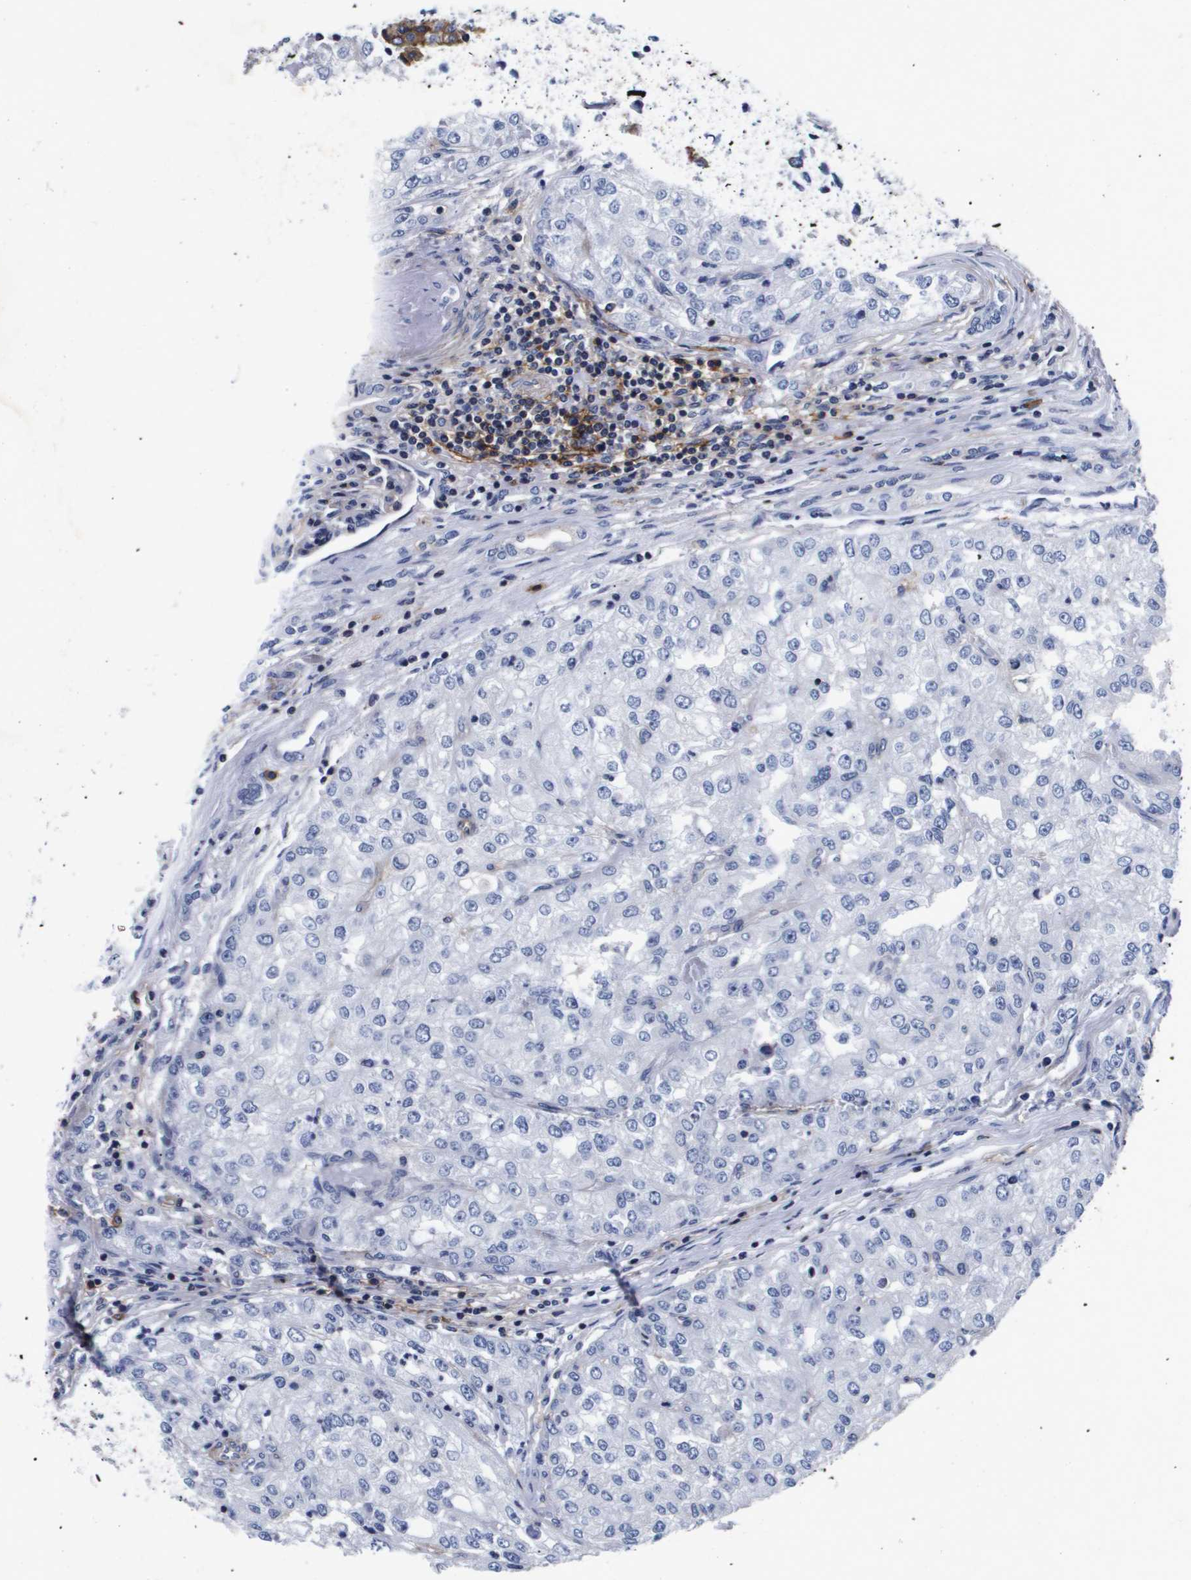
{"staining": {"intensity": "negative", "quantity": "none", "location": "none"}, "tissue": "renal cancer", "cell_type": "Tumor cells", "image_type": "cancer", "snomed": [{"axis": "morphology", "description": "Adenocarcinoma, NOS"}, {"axis": "topography", "description": "Kidney"}], "caption": "Immunohistochemical staining of human renal cancer (adenocarcinoma) shows no significant staining in tumor cells.", "gene": "SHD", "patient": {"sex": "female", "age": 54}}